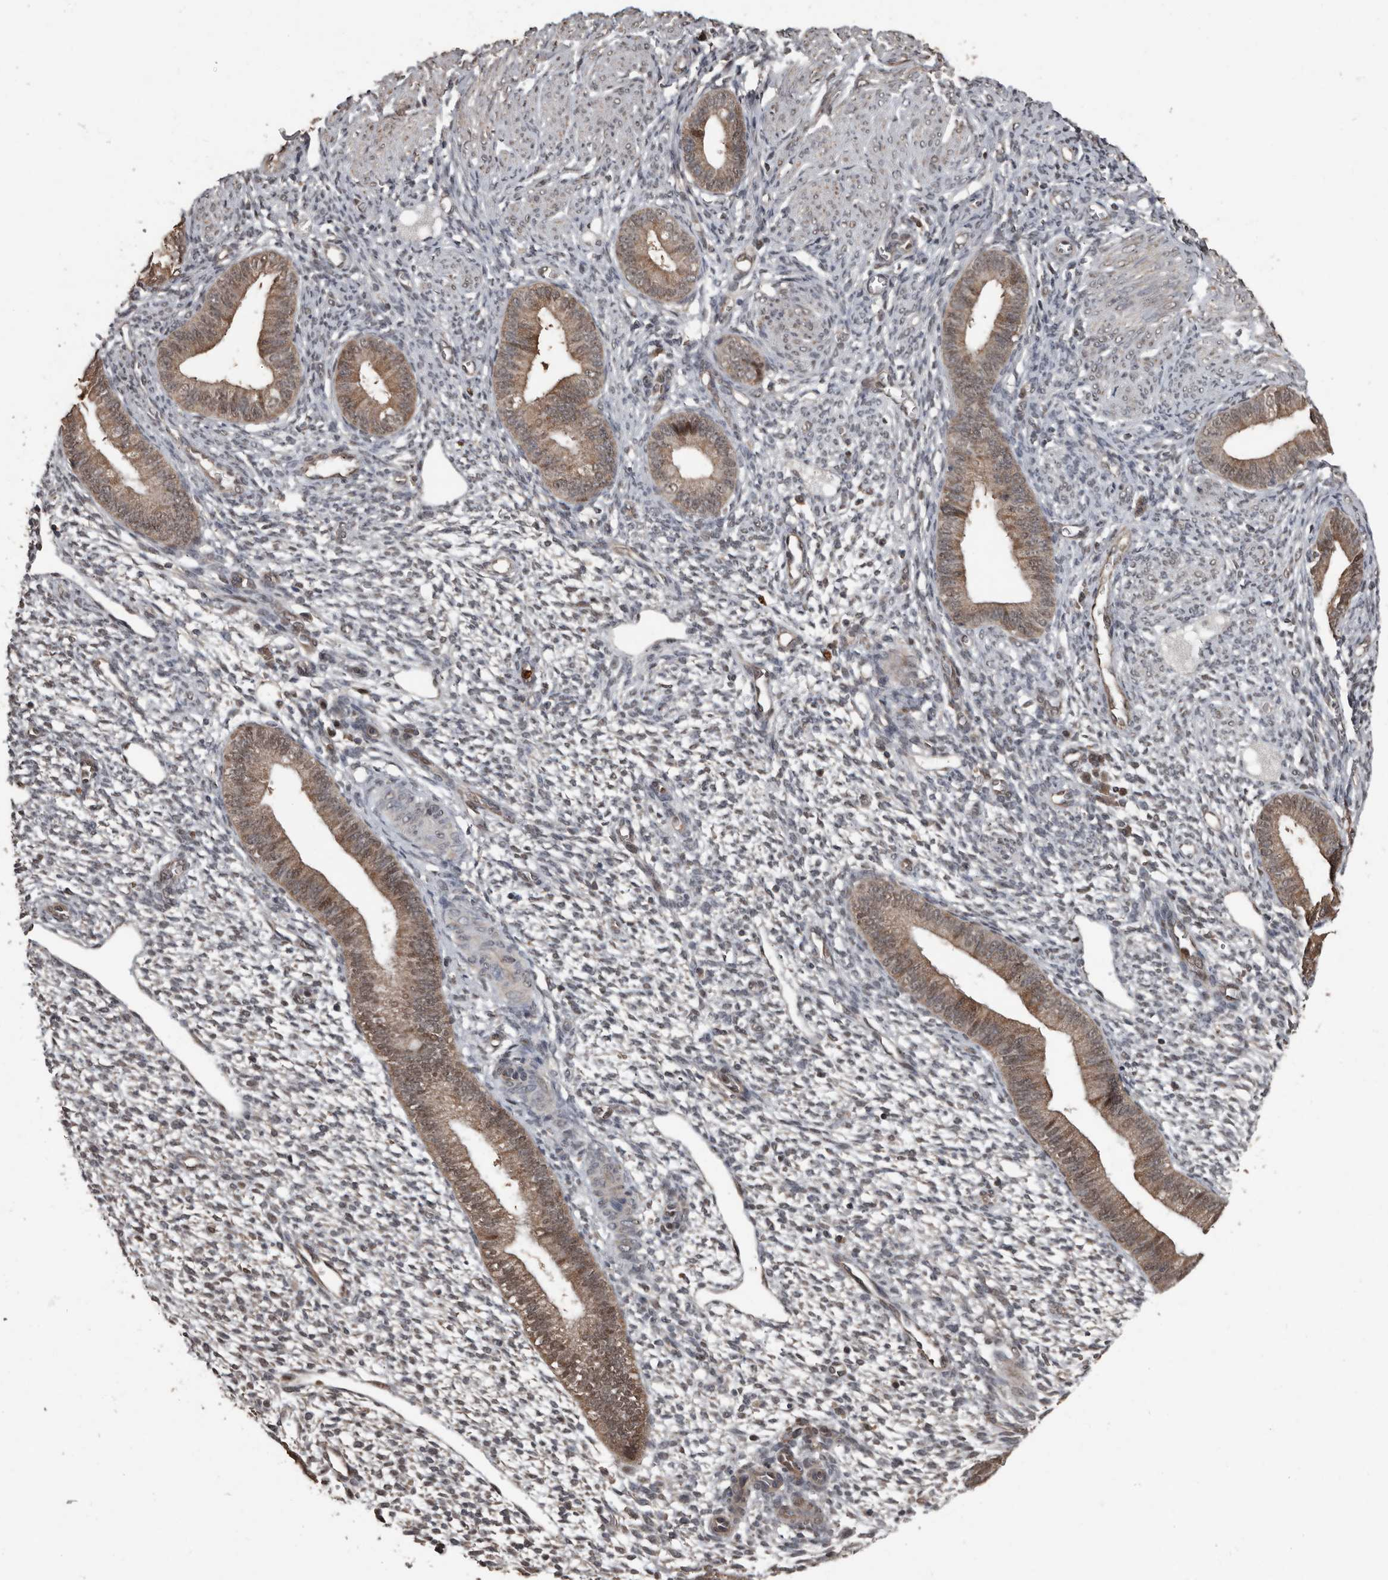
{"staining": {"intensity": "negative", "quantity": "none", "location": "none"}, "tissue": "endometrium", "cell_type": "Cells in endometrial stroma", "image_type": "normal", "snomed": [{"axis": "morphology", "description": "Normal tissue, NOS"}, {"axis": "topography", "description": "Endometrium"}], "caption": "Immunohistochemistry photomicrograph of unremarkable endometrium: endometrium stained with DAB reveals no significant protein expression in cells in endometrial stroma.", "gene": "FSBP", "patient": {"sex": "female", "age": 46}}